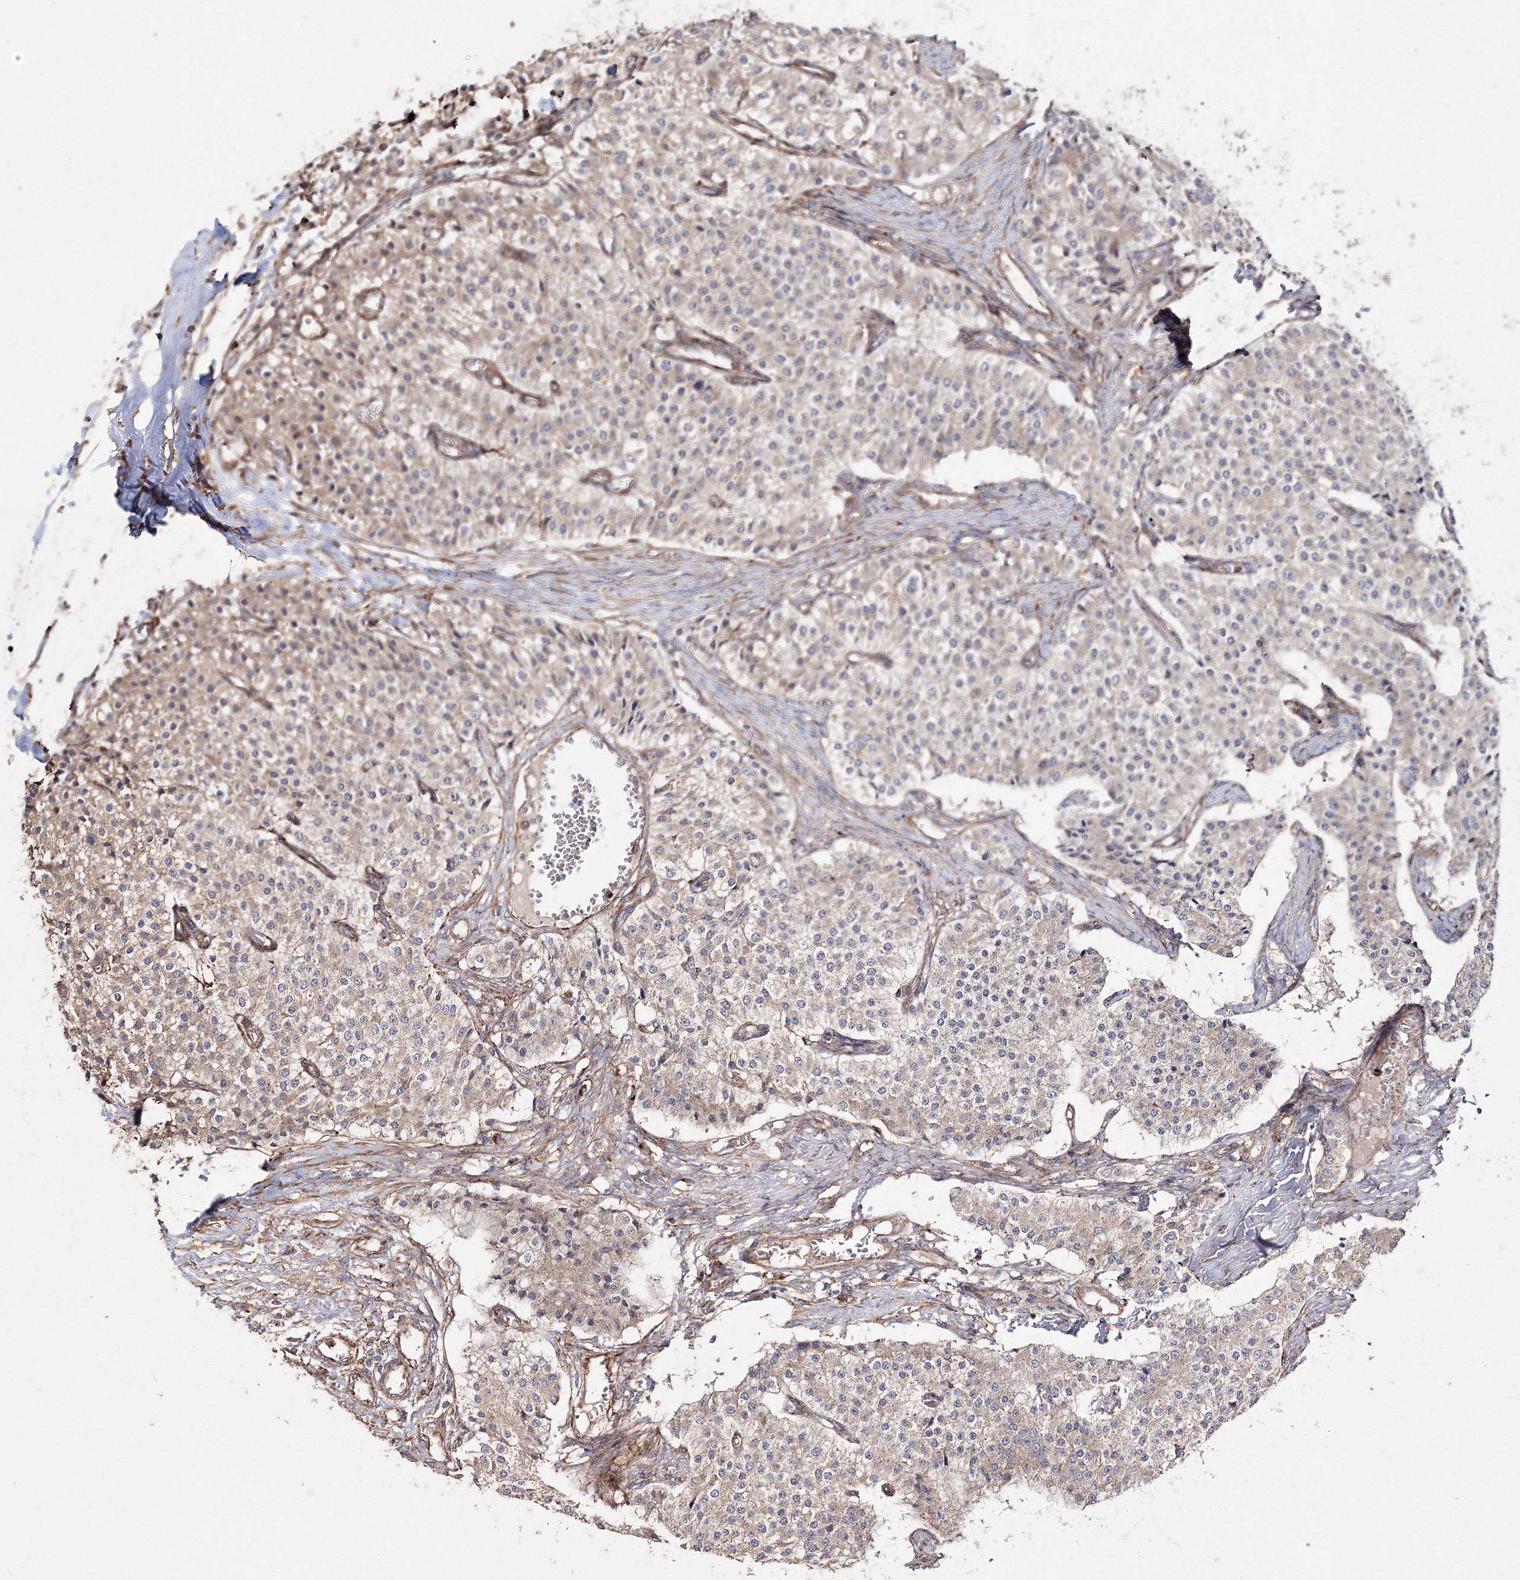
{"staining": {"intensity": "weak", "quantity": ">75%", "location": "cytoplasmic/membranous"}, "tissue": "carcinoid", "cell_type": "Tumor cells", "image_type": "cancer", "snomed": [{"axis": "morphology", "description": "Carcinoid, malignant, NOS"}, {"axis": "topography", "description": "Colon"}], "caption": "Carcinoid was stained to show a protein in brown. There is low levels of weak cytoplasmic/membranous positivity in approximately >75% of tumor cells. The staining was performed using DAB to visualize the protein expression in brown, while the nuclei were stained in blue with hematoxylin (Magnification: 20x).", "gene": "DDO", "patient": {"sex": "female", "age": 52}}